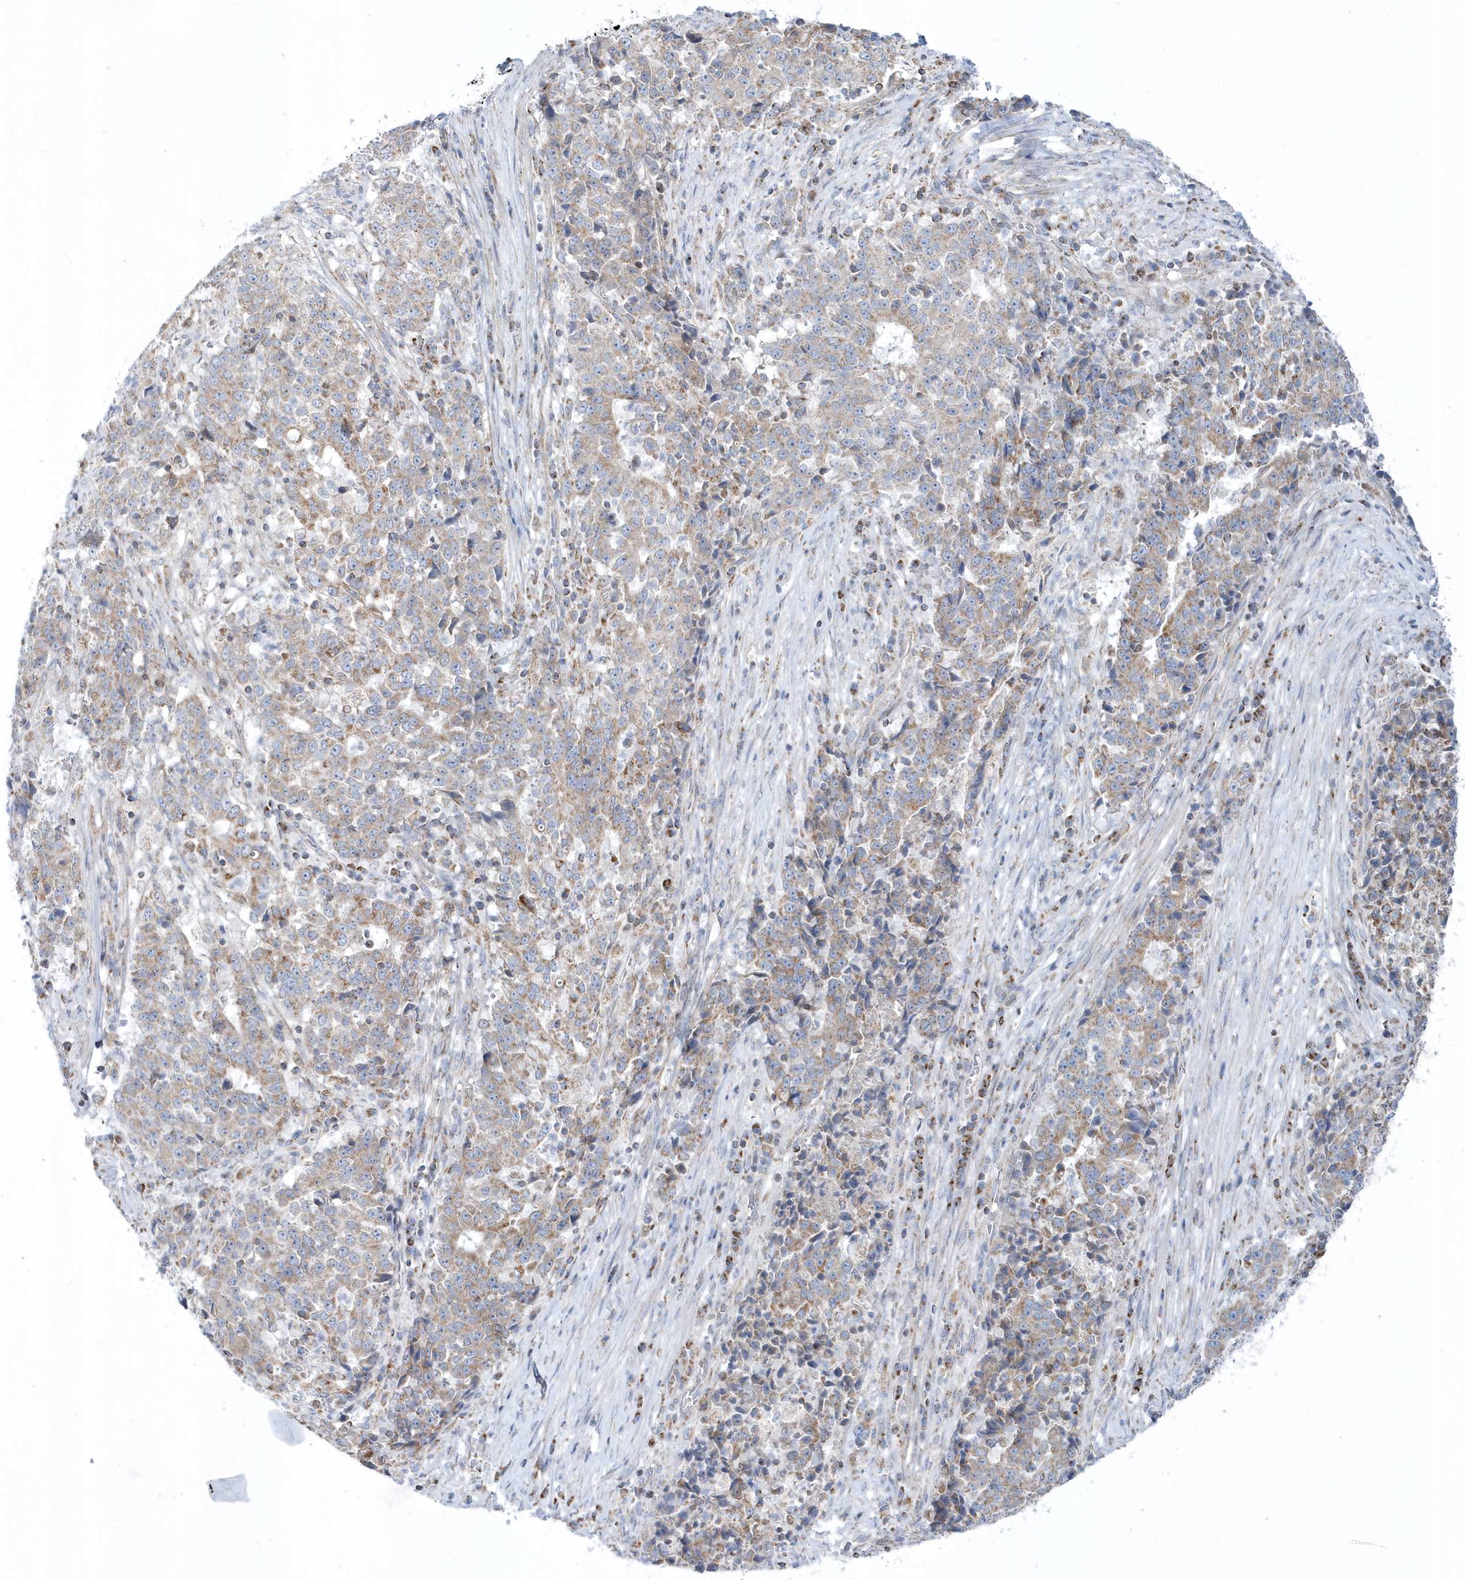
{"staining": {"intensity": "weak", "quantity": "25%-75%", "location": "cytoplasmic/membranous"}, "tissue": "stomach cancer", "cell_type": "Tumor cells", "image_type": "cancer", "snomed": [{"axis": "morphology", "description": "Adenocarcinoma, NOS"}, {"axis": "topography", "description": "Stomach"}], "caption": "Stomach adenocarcinoma stained with a brown dye shows weak cytoplasmic/membranous positive staining in approximately 25%-75% of tumor cells.", "gene": "OPA1", "patient": {"sex": "male", "age": 59}}